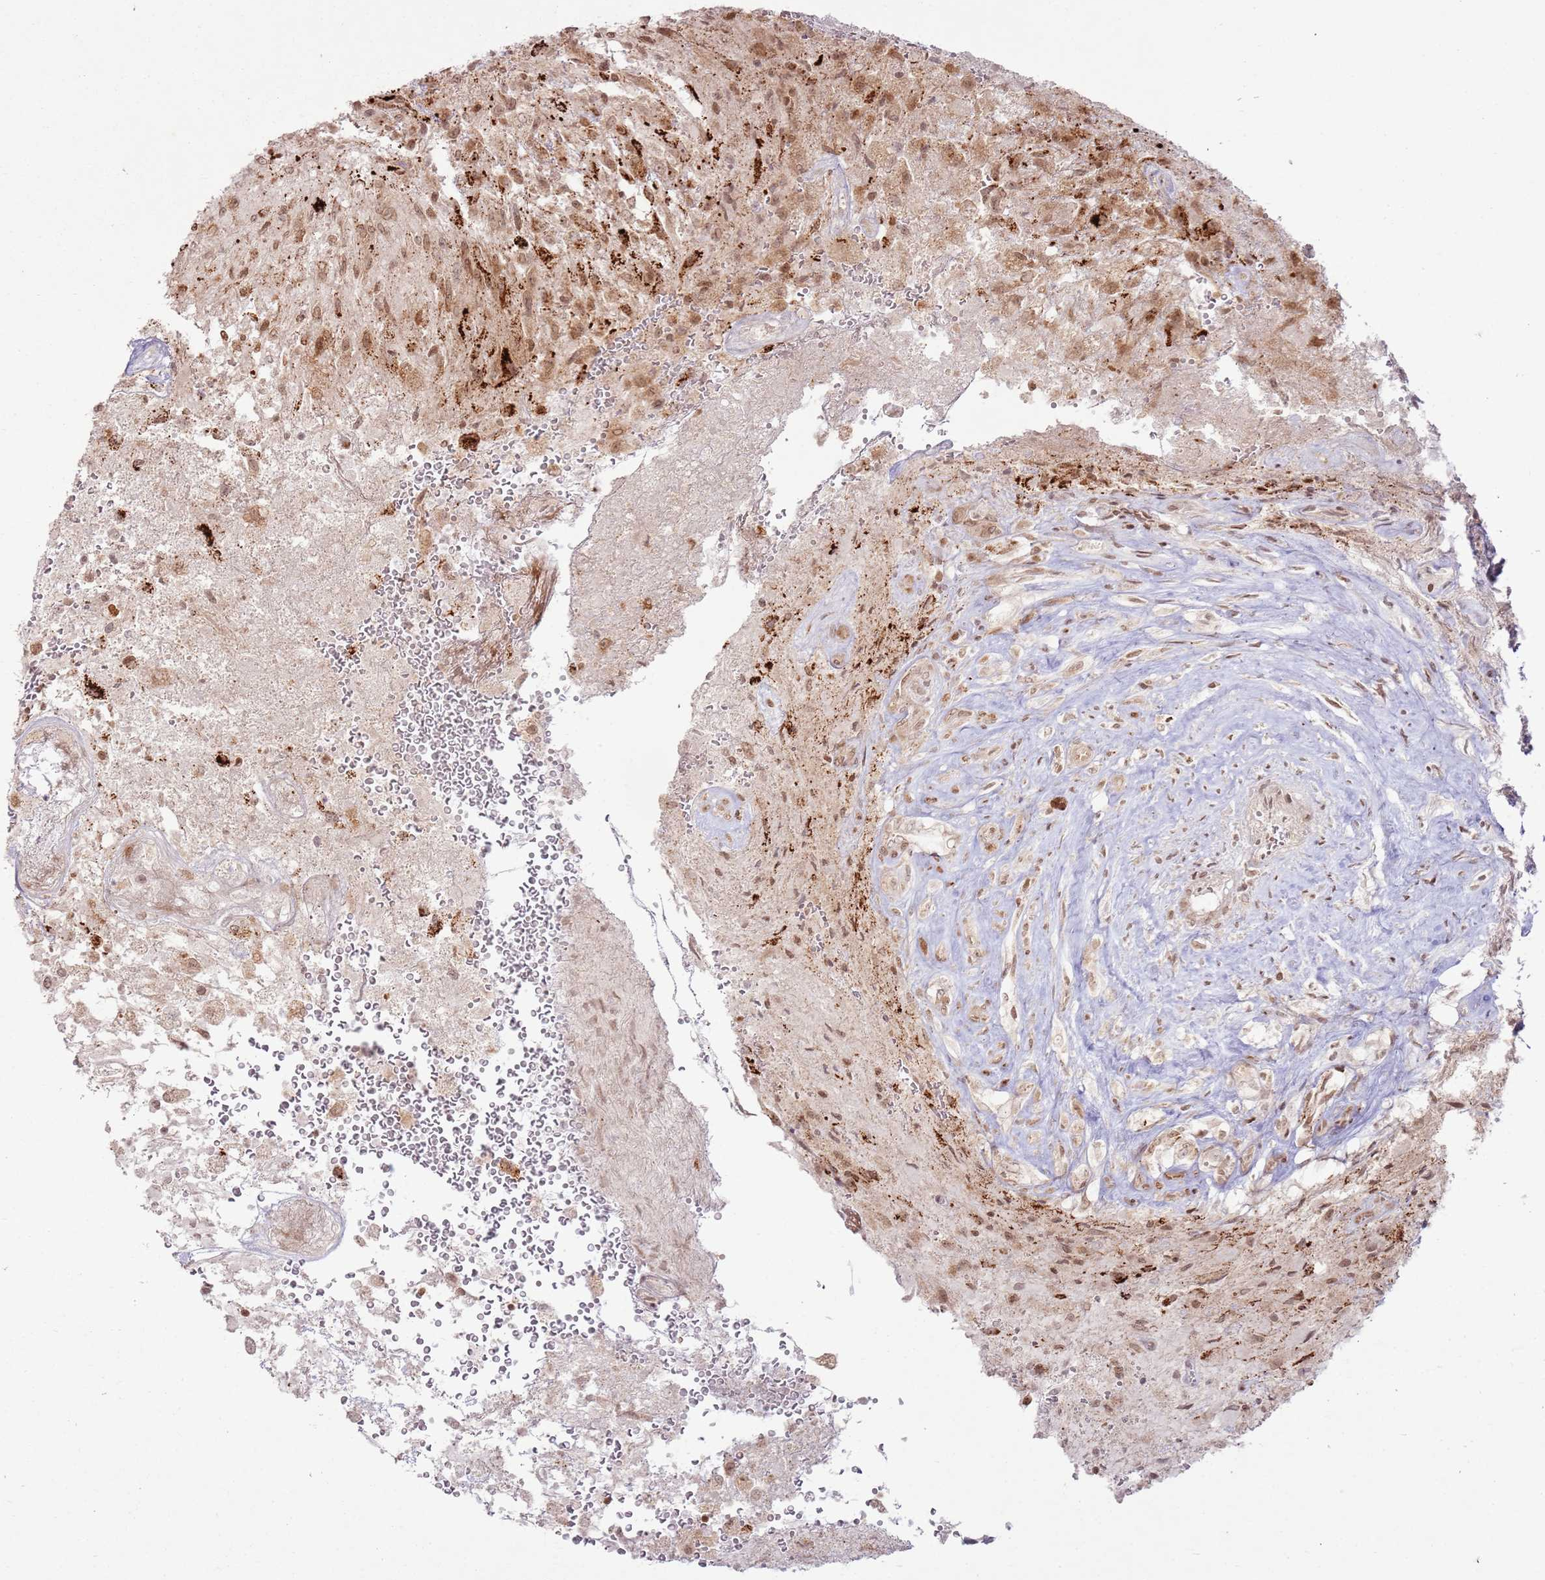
{"staining": {"intensity": "moderate", "quantity": ">75%", "location": "nuclear"}, "tissue": "glioma", "cell_type": "Tumor cells", "image_type": "cancer", "snomed": [{"axis": "morphology", "description": "Glioma, malignant, High grade"}, {"axis": "topography", "description": "Brain"}], "caption": "Immunohistochemistry (DAB (3,3'-diaminobenzidine)) staining of human glioma demonstrates moderate nuclear protein expression in about >75% of tumor cells.", "gene": "KLHL36", "patient": {"sex": "male", "age": 56}}